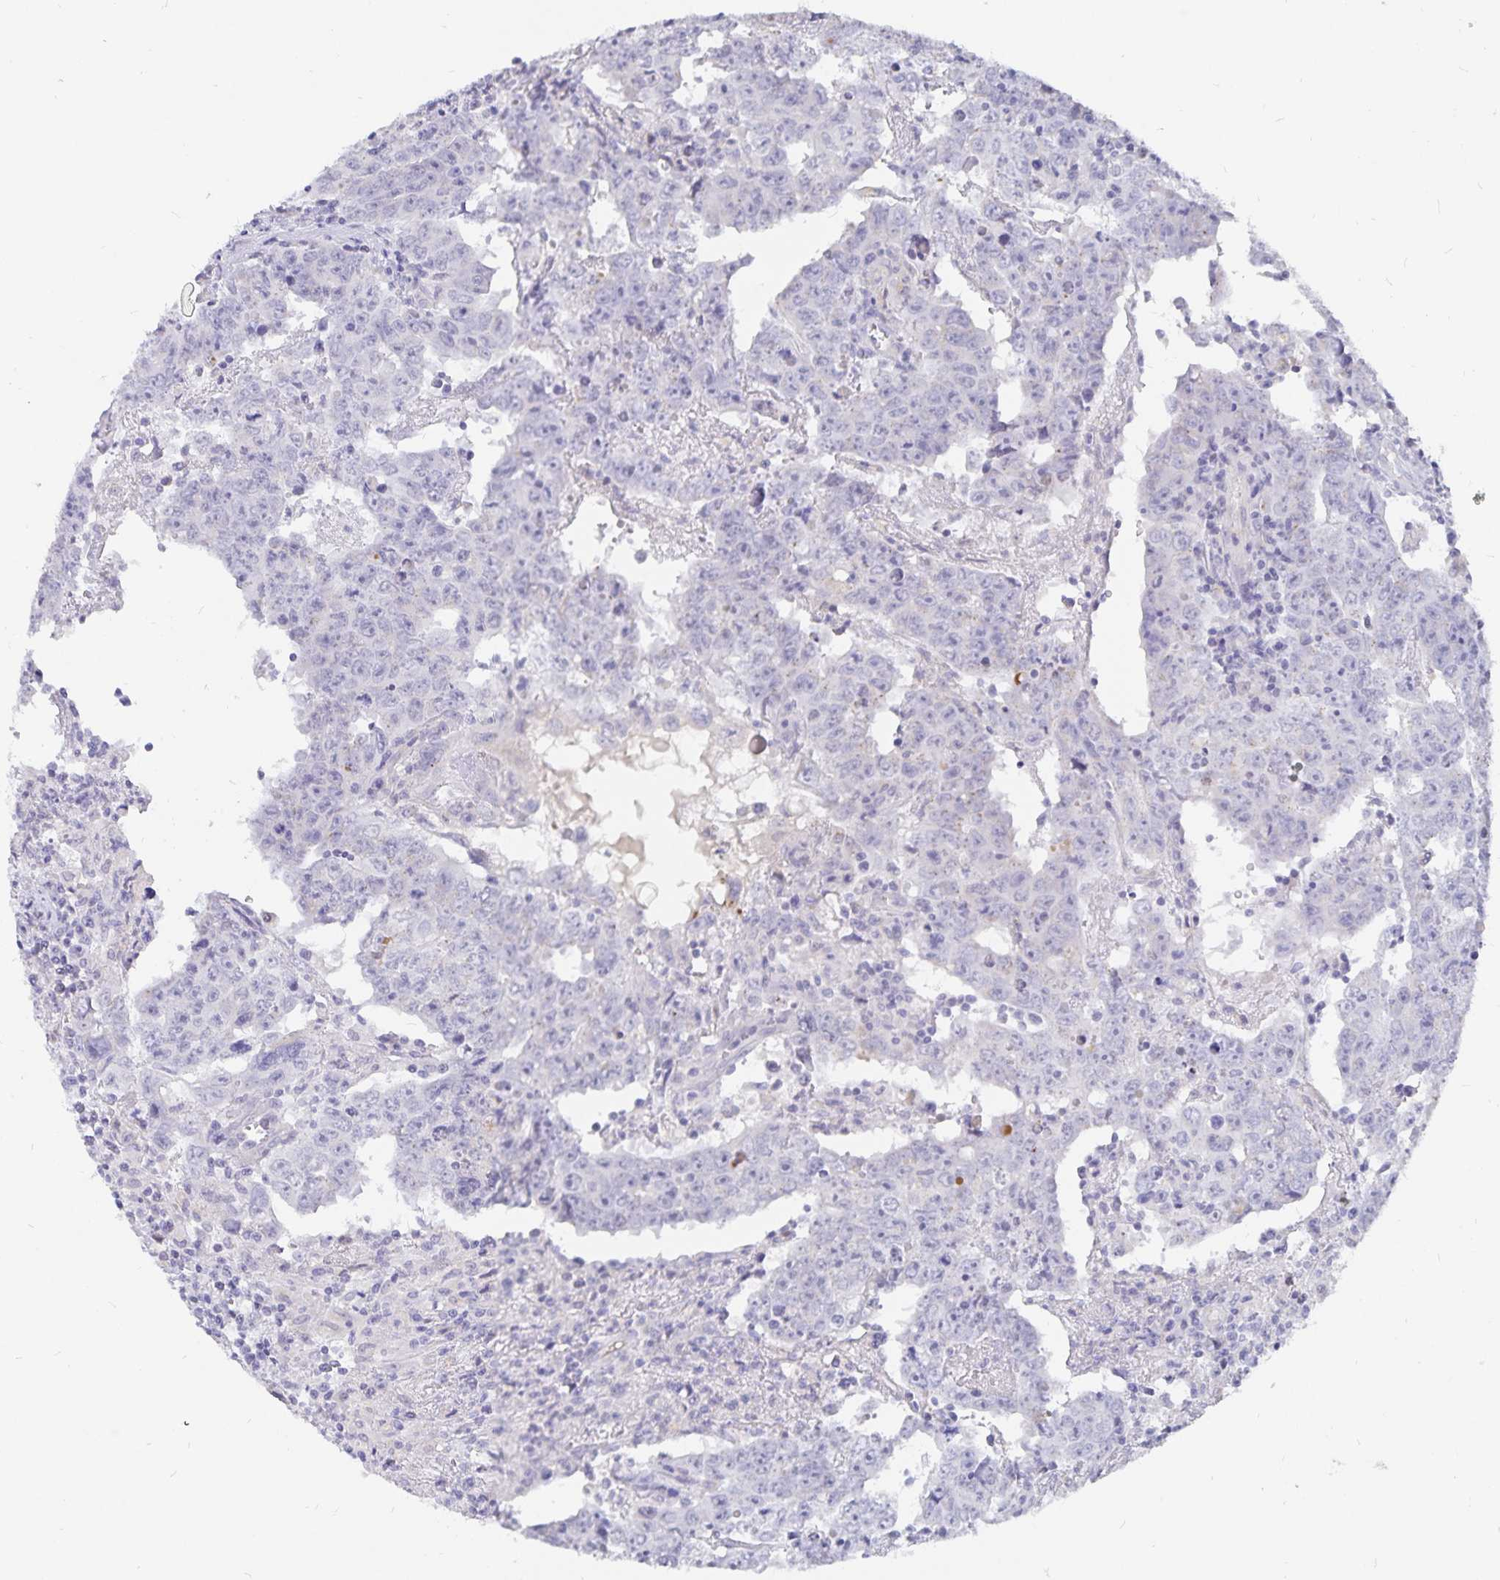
{"staining": {"intensity": "negative", "quantity": "none", "location": "none"}, "tissue": "testis cancer", "cell_type": "Tumor cells", "image_type": "cancer", "snomed": [{"axis": "morphology", "description": "Carcinoma, Embryonal, NOS"}, {"axis": "topography", "description": "Testis"}], "caption": "This photomicrograph is of testis embryonal carcinoma stained with immunohistochemistry (IHC) to label a protein in brown with the nuclei are counter-stained blue. There is no staining in tumor cells. (DAB (3,3'-diaminobenzidine) IHC with hematoxylin counter stain).", "gene": "PKHD1", "patient": {"sex": "male", "age": 22}}